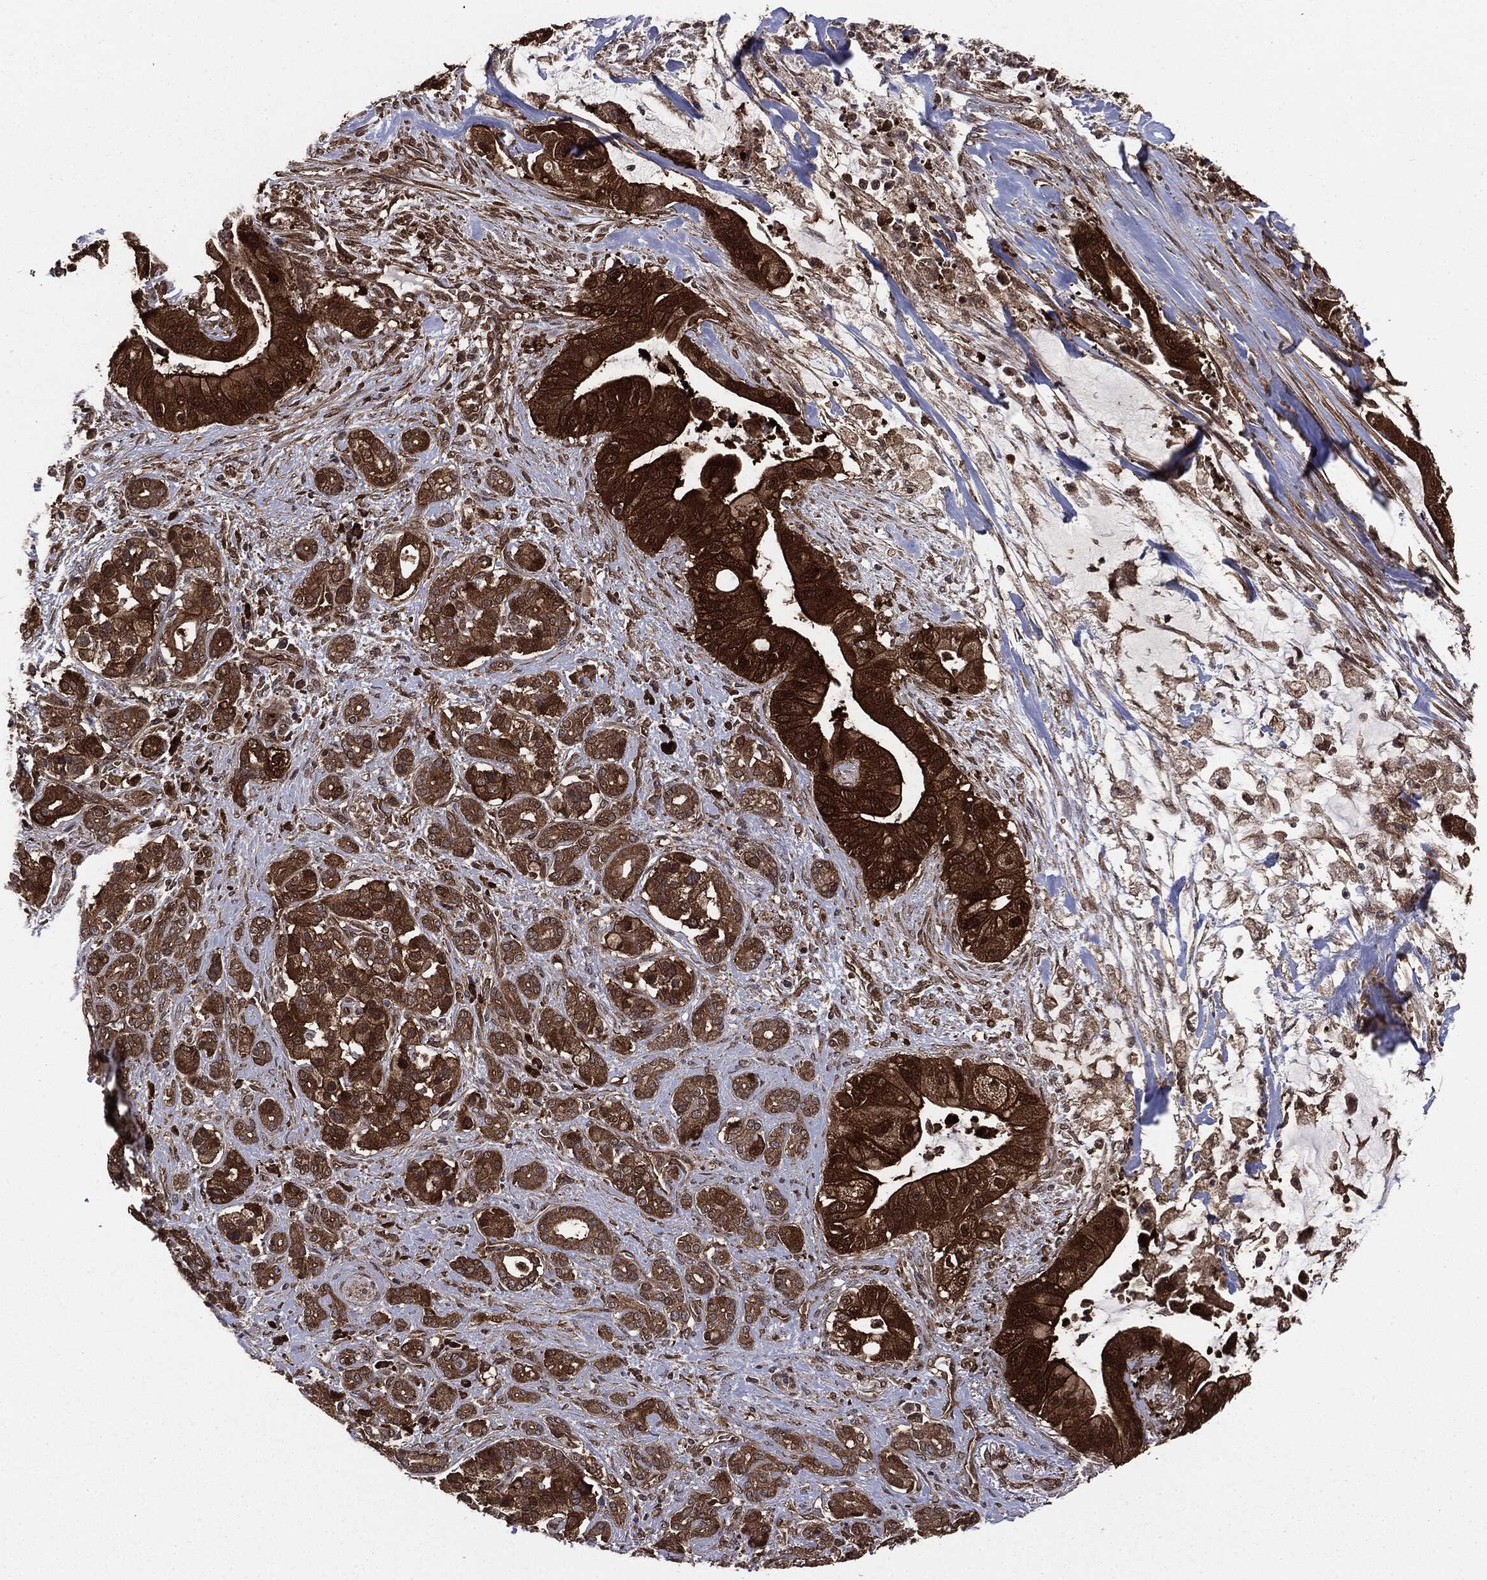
{"staining": {"intensity": "strong", "quantity": ">75%", "location": "cytoplasmic/membranous"}, "tissue": "pancreatic cancer", "cell_type": "Tumor cells", "image_type": "cancer", "snomed": [{"axis": "morphology", "description": "Normal tissue, NOS"}, {"axis": "morphology", "description": "Inflammation, NOS"}, {"axis": "morphology", "description": "Adenocarcinoma, NOS"}, {"axis": "topography", "description": "Pancreas"}], "caption": "This is a micrograph of immunohistochemistry staining of pancreatic cancer, which shows strong positivity in the cytoplasmic/membranous of tumor cells.", "gene": "NME1", "patient": {"sex": "male", "age": 57}}